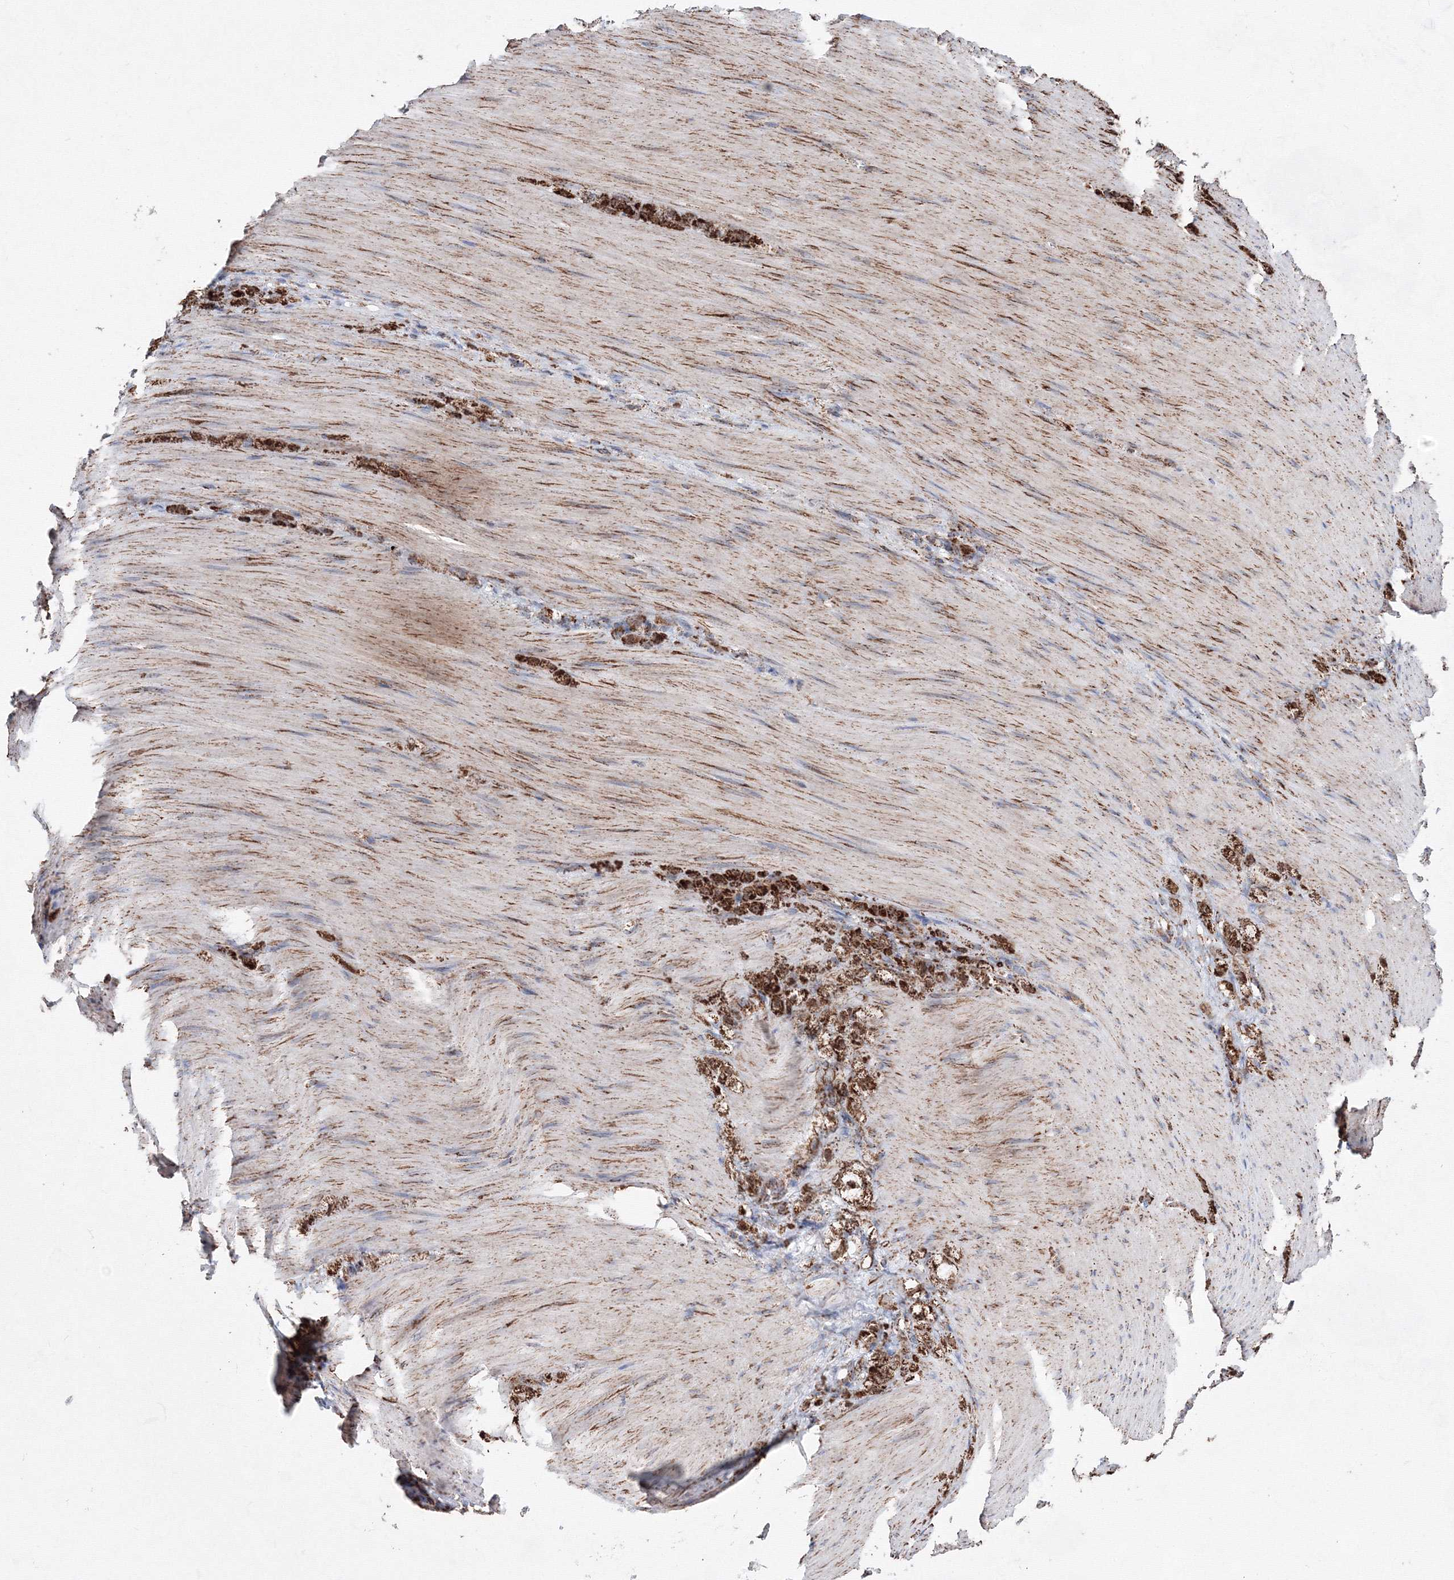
{"staining": {"intensity": "strong", "quantity": ">75%", "location": "cytoplasmic/membranous"}, "tissue": "stomach cancer", "cell_type": "Tumor cells", "image_type": "cancer", "snomed": [{"axis": "morphology", "description": "Normal tissue, NOS"}, {"axis": "morphology", "description": "Adenocarcinoma, NOS"}, {"axis": "topography", "description": "Stomach"}], "caption": "IHC photomicrograph of stomach cancer (adenocarcinoma) stained for a protein (brown), which reveals high levels of strong cytoplasmic/membranous positivity in about >75% of tumor cells.", "gene": "HADHB", "patient": {"sex": "male", "age": 82}}